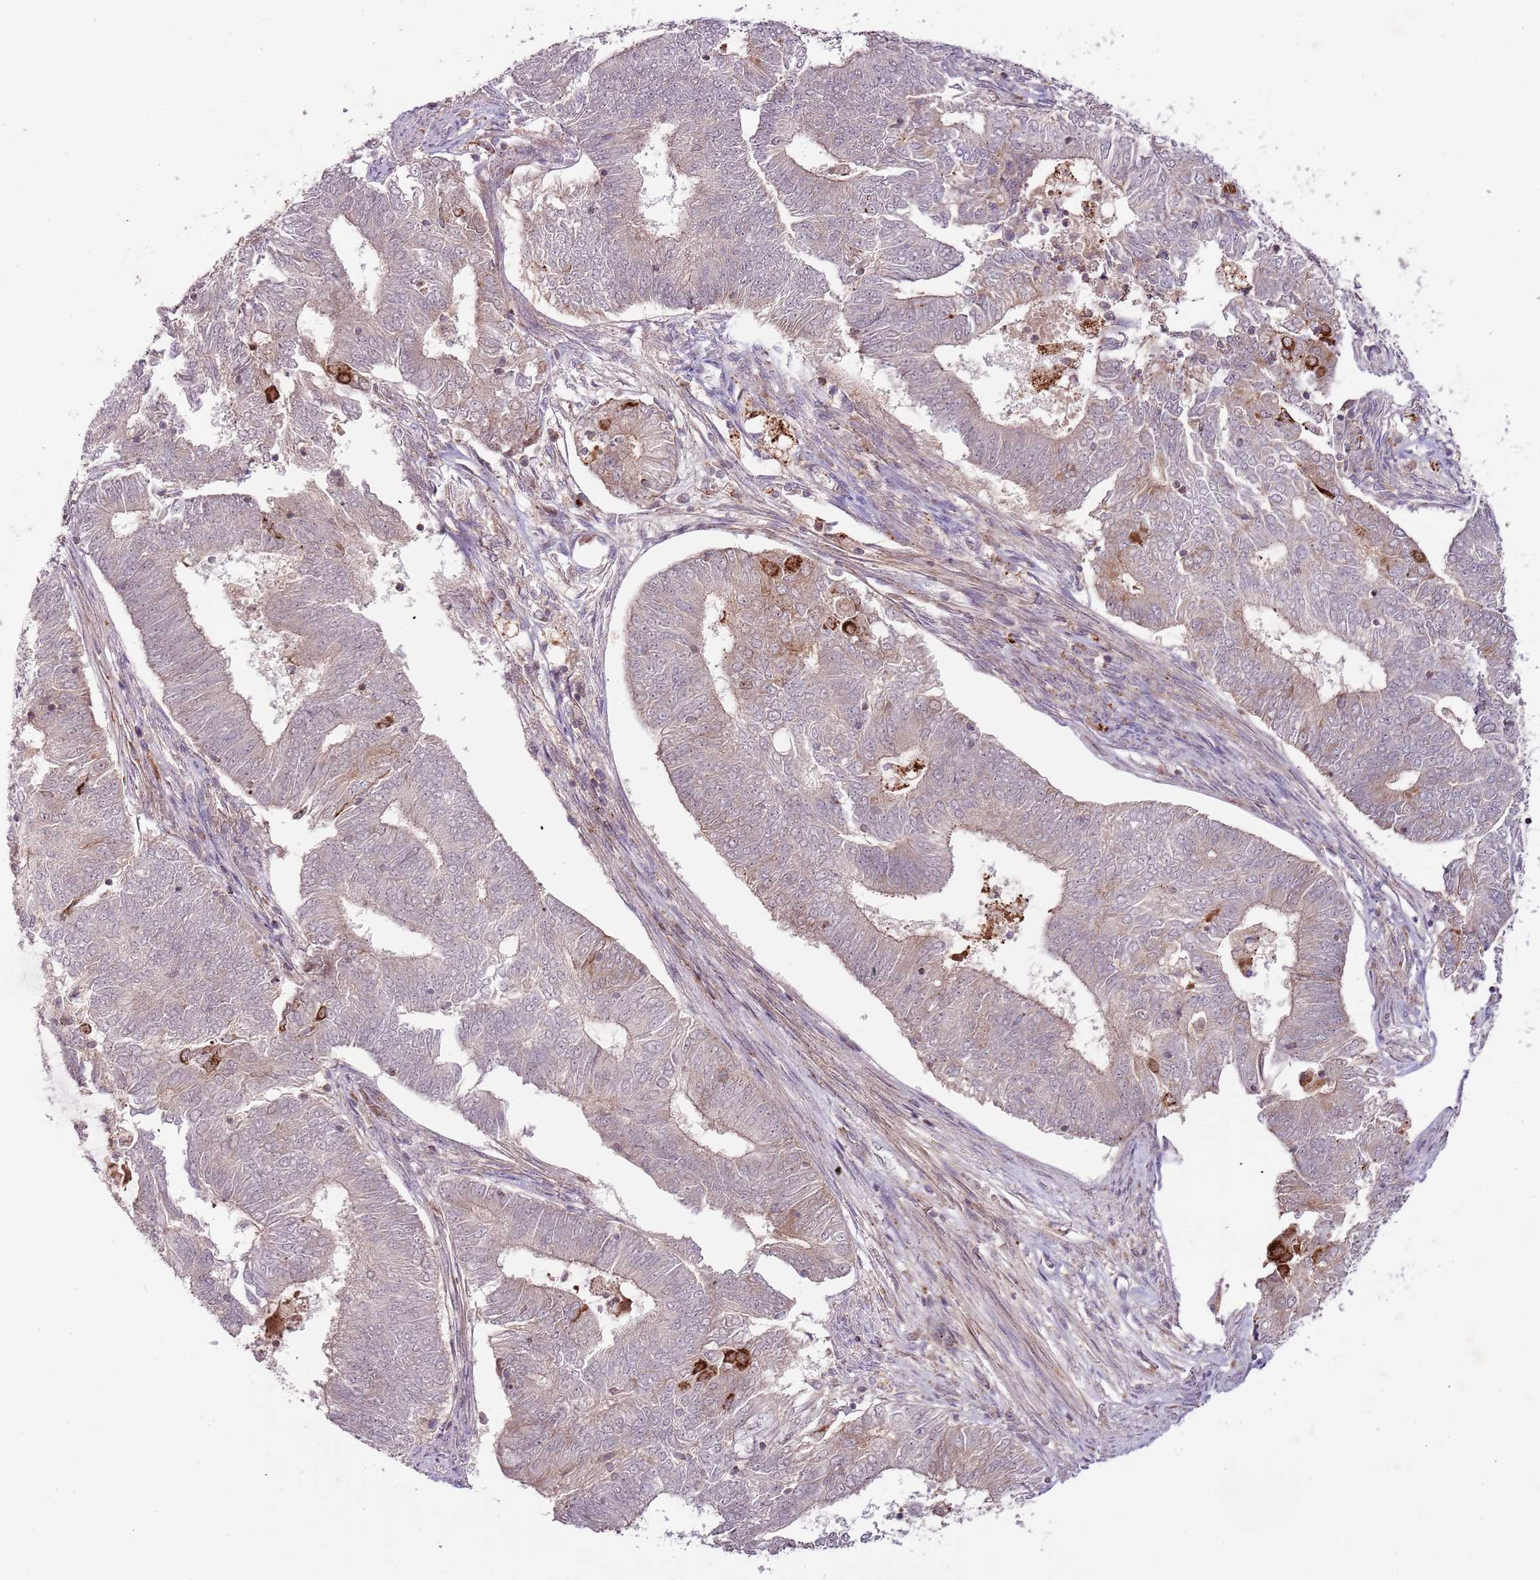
{"staining": {"intensity": "strong", "quantity": "<25%", "location": "cytoplasmic/membranous"}, "tissue": "endometrial cancer", "cell_type": "Tumor cells", "image_type": "cancer", "snomed": [{"axis": "morphology", "description": "Adenocarcinoma, NOS"}, {"axis": "topography", "description": "Endometrium"}], "caption": "Human endometrial adenocarcinoma stained with a brown dye demonstrates strong cytoplasmic/membranous positive staining in about <25% of tumor cells.", "gene": "ULK3", "patient": {"sex": "female", "age": 62}}